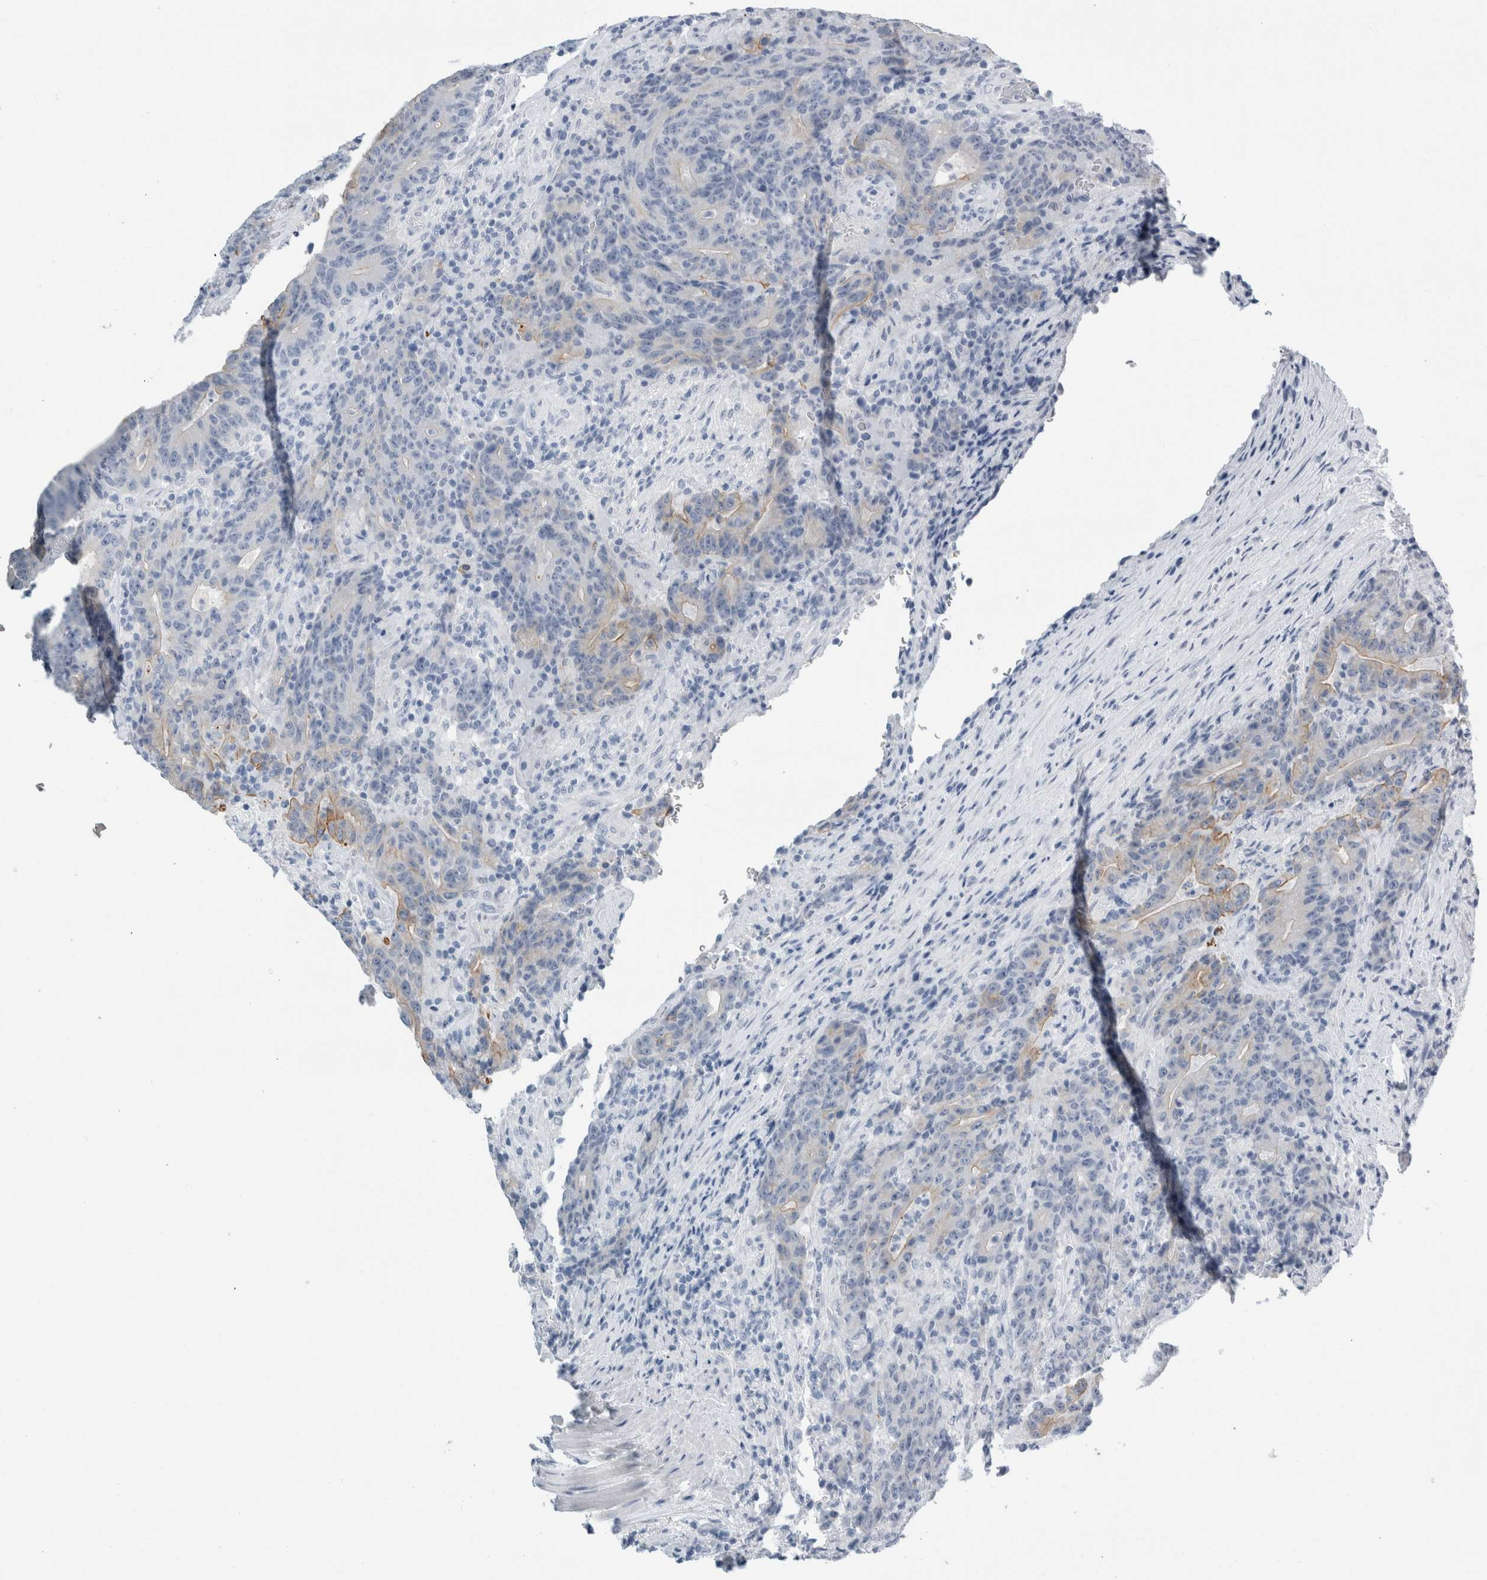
{"staining": {"intensity": "negative", "quantity": "none", "location": "none"}, "tissue": "colorectal cancer", "cell_type": "Tumor cells", "image_type": "cancer", "snomed": [{"axis": "morphology", "description": "Normal tissue, NOS"}, {"axis": "morphology", "description": "Adenocarcinoma, NOS"}, {"axis": "topography", "description": "Colon"}], "caption": "DAB (3,3'-diaminobenzidine) immunohistochemical staining of human colorectal adenocarcinoma shows no significant positivity in tumor cells.", "gene": "RPH3AL", "patient": {"sex": "female", "age": 75}}